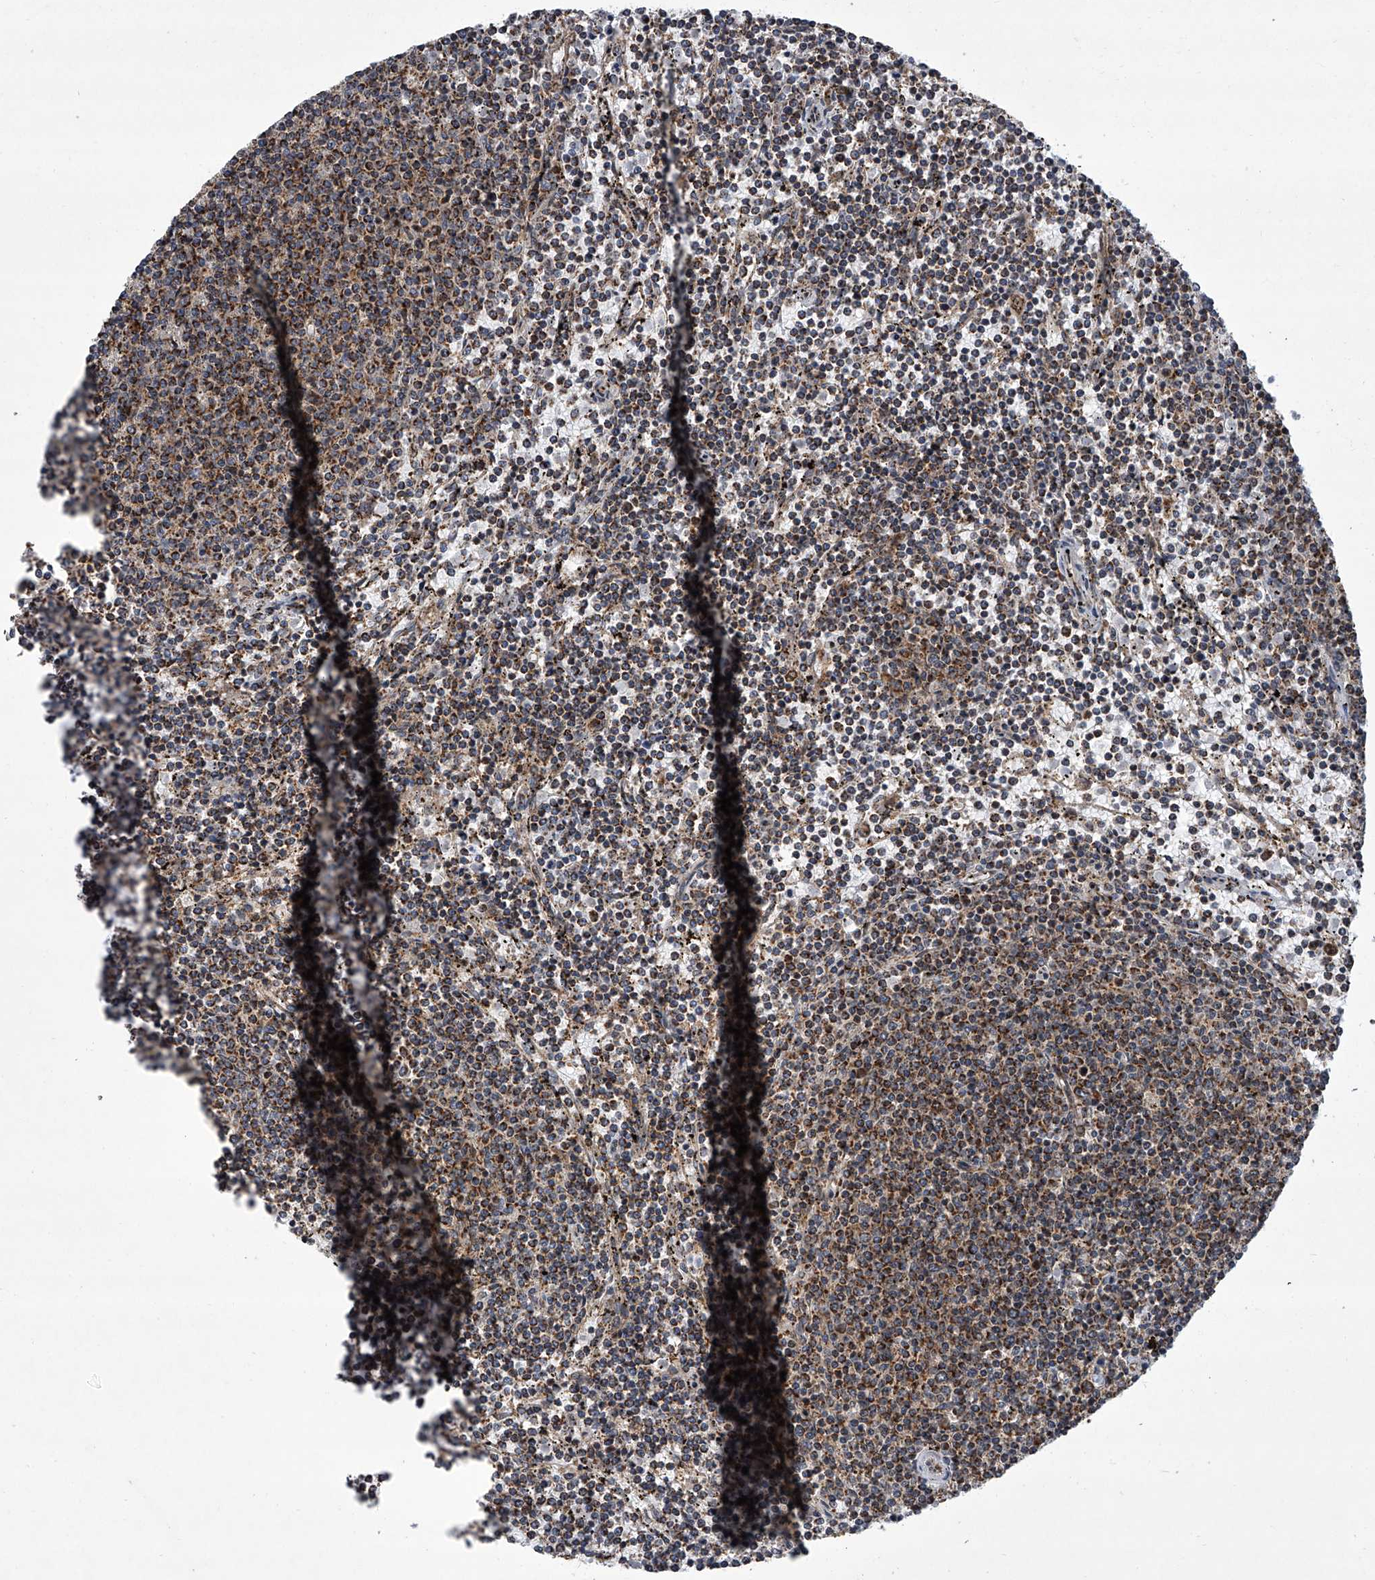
{"staining": {"intensity": "moderate", "quantity": ">75%", "location": "cytoplasmic/membranous"}, "tissue": "lymphoma", "cell_type": "Tumor cells", "image_type": "cancer", "snomed": [{"axis": "morphology", "description": "Malignant lymphoma, non-Hodgkin's type, Low grade"}, {"axis": "topography", "description": "Spleen"}], "caption": "Brown immunohistochemical staining in lymphoma displays moderate cytoplasmic/membranous staining in about >75% of tumor cells. The protein is shown in brown color, while the nuclei are stained blue.", "gene": "ZC3H15", "patient": {"sex": "female", "age": 50}}